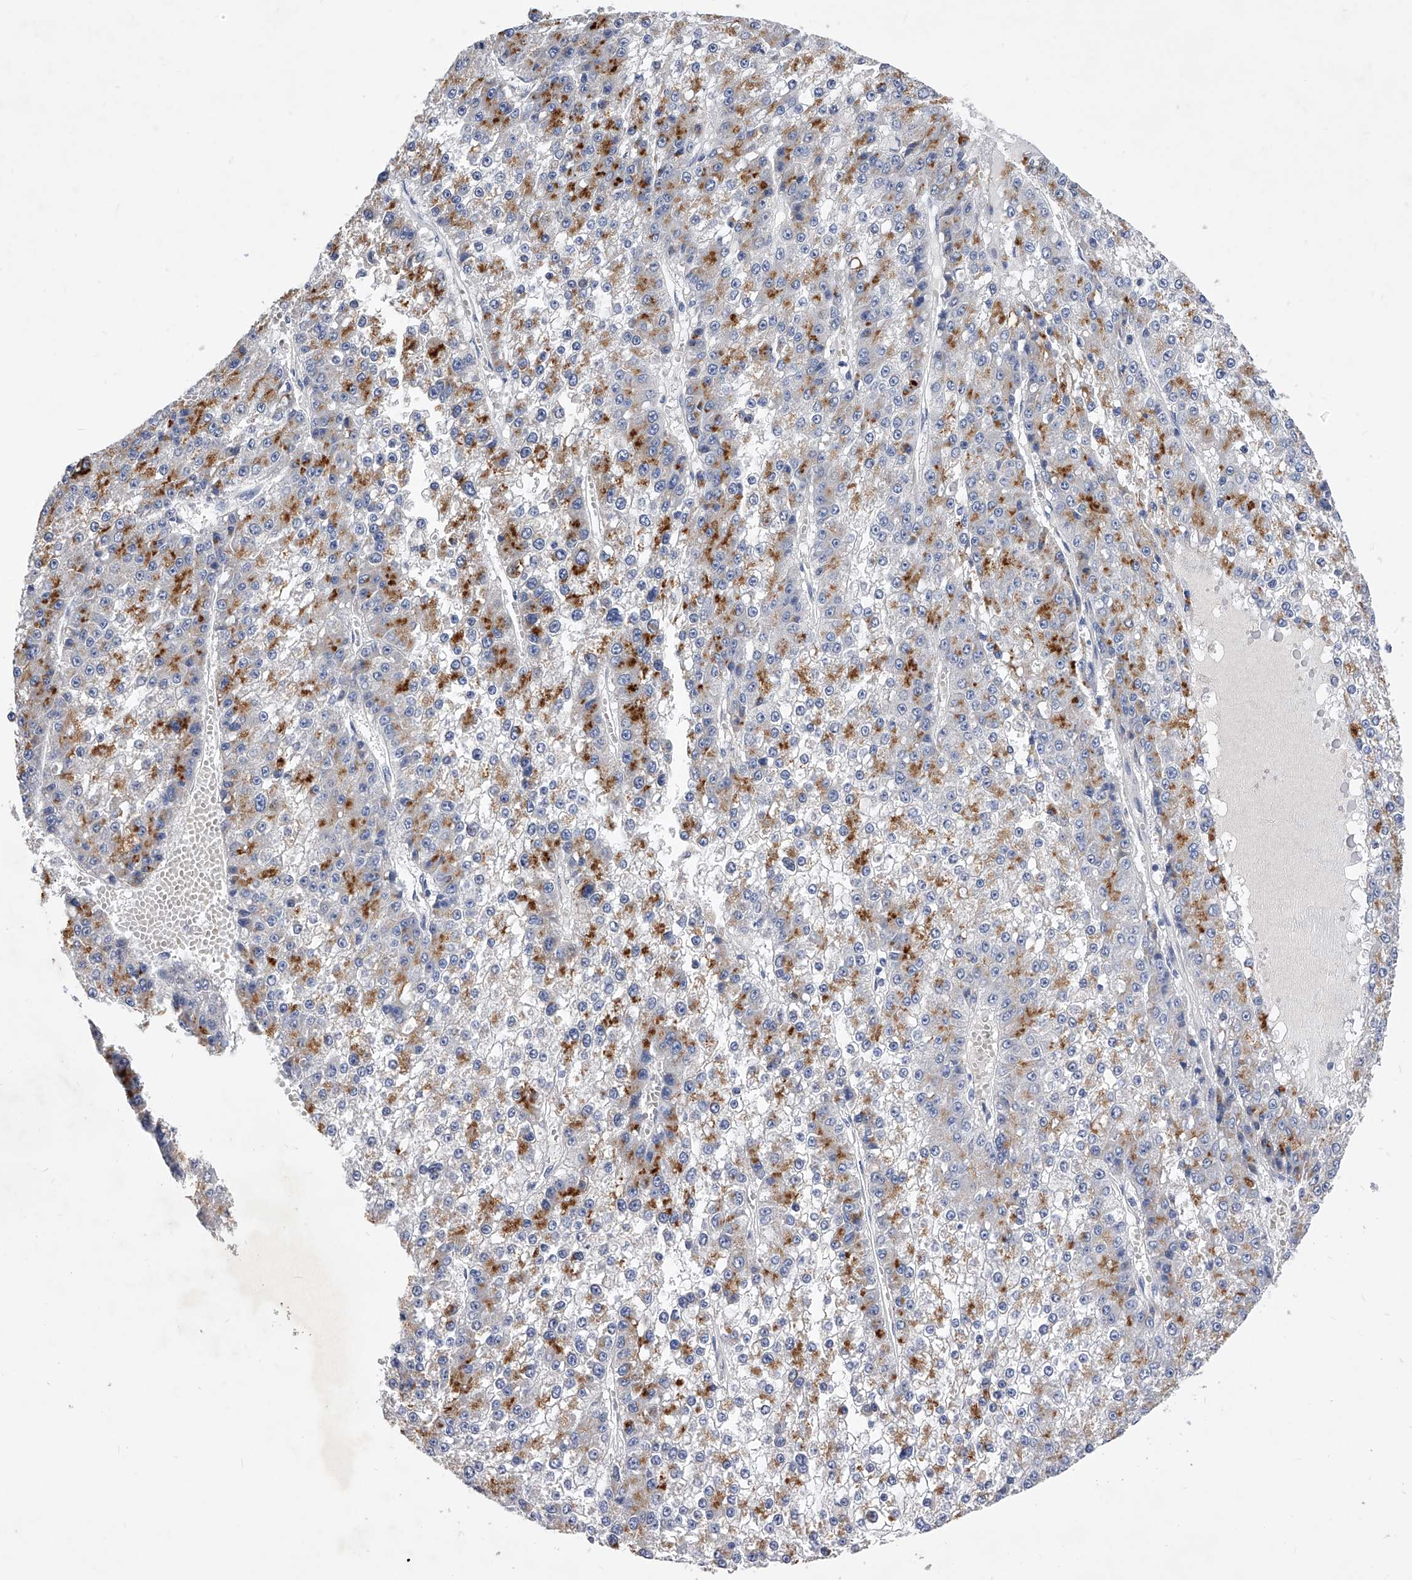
{"staining": {"intensity": "moderate", "quantity": "25%-75%", "location": "cytoplasmic/membranous"}, "tissue": "liver cancer", "cell_type": "Tumor cells", "image_type": "cancer", "snomed": [{"axis": "morphology", "description": "Carcinoma, Hepatocellular, NOS"}, {"axis": "topography", "description": "Liver"}], "caption": "A histopathology image of hepatocellular carcinoma (liver) stained for a protein demonstrates moderate cytoplasmic/membranous brown staining in tumor cells.", "gene": "ZNF529", "patient": {"sex": "female", "age": 73}}